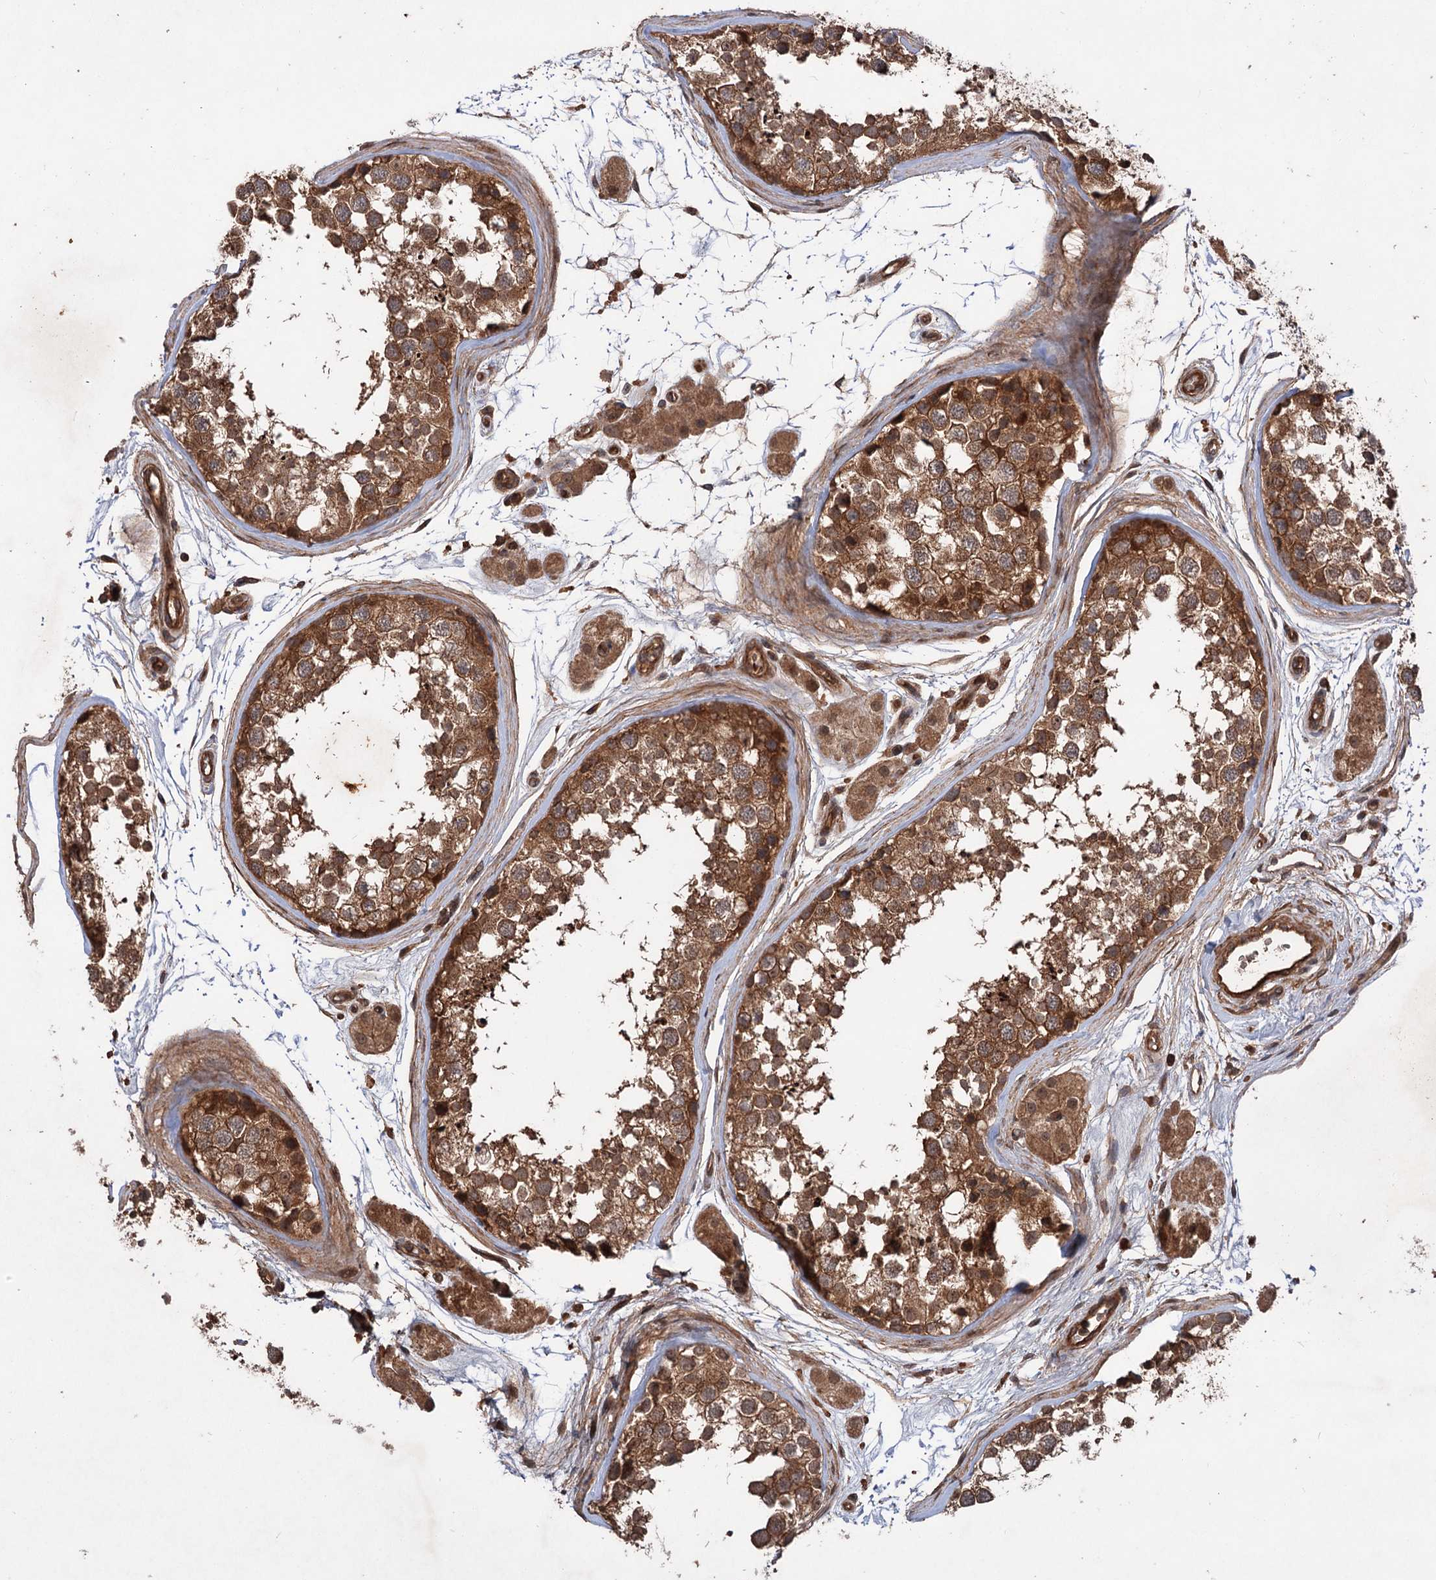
{"staining": {"intensity": "strong", "quantity": ">75%", "location": "cytoplasmic/membranous"}, "tissue": "testis", "cell_type": "Cells in seminiferous ducts", "image_type": "normal", "snomed": [{"axis": "morphology", "description": "Normal tissue, NOS"}, {"axis": "topography", "description": "Testis"}], "caption": "IHC photomicrograph of normal testis stained for a protein (brown), which reveals high levels of strong cytoplasmic/membranous positivity in about >75% of cells in seminiferous ducts.", "gene": "ADK", "patient": {"sex": "male", "age": 56}}